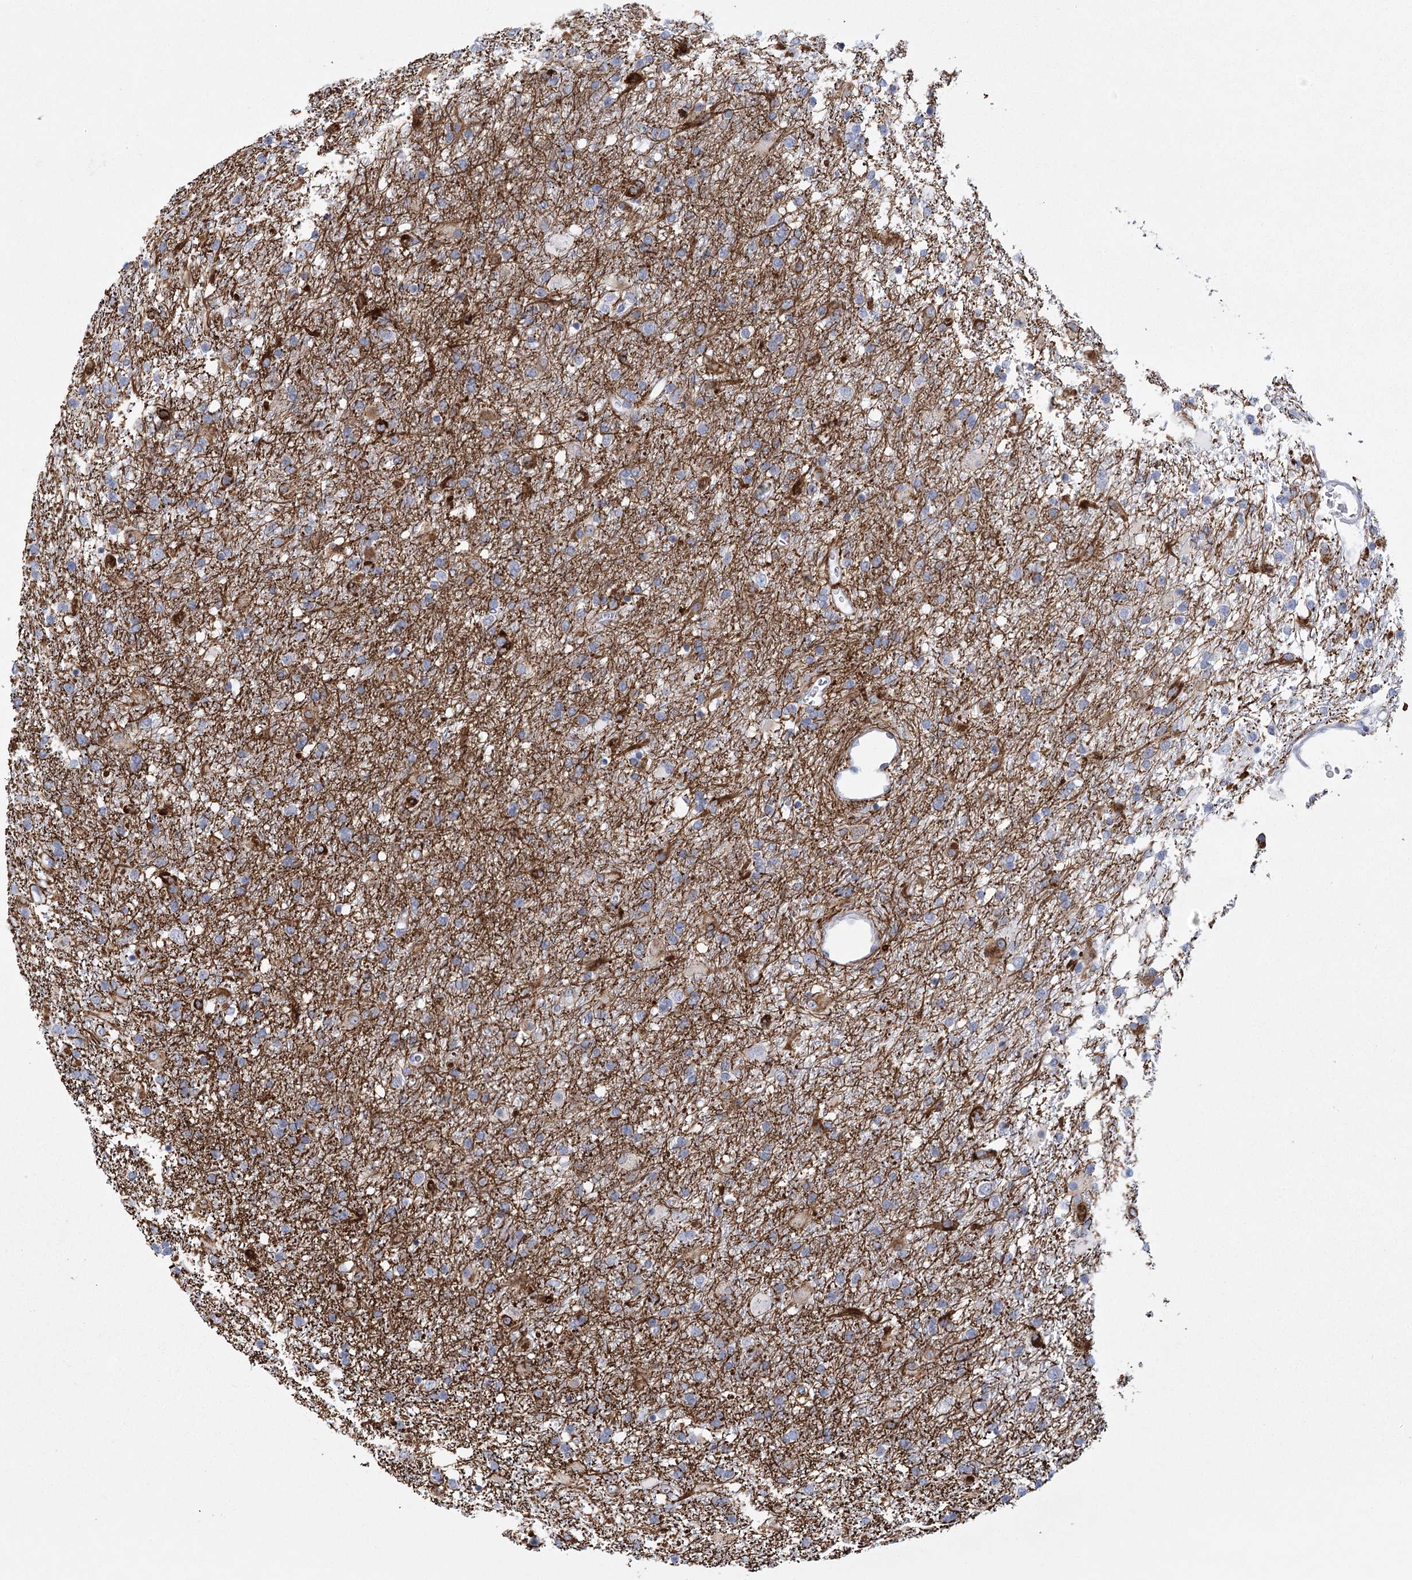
{"staining": {"intensity": "moderate", "quantity": "<25%", "location": "cytoplasmic/membranous"}, "tissue": "glioma", "cell_type": "Tumor cells", "image_type": "cancer", "snomed": [{"axis": "morphology", "description": "Glioma, malignant, Low grade"}, {"axis": "topography", "description": "Brain"}], "caption": "Malignant glioma (low-grade) stained for a protein displays moderate cytoplasmic/membranous positivity in tumor cells. The staining was performed using DAB, with brown indicating positive protein expression. Nuclei are stained blue with hematoxylin.", "gene": "FAM76B", "patient": {"sex": "male", "age": 65}}